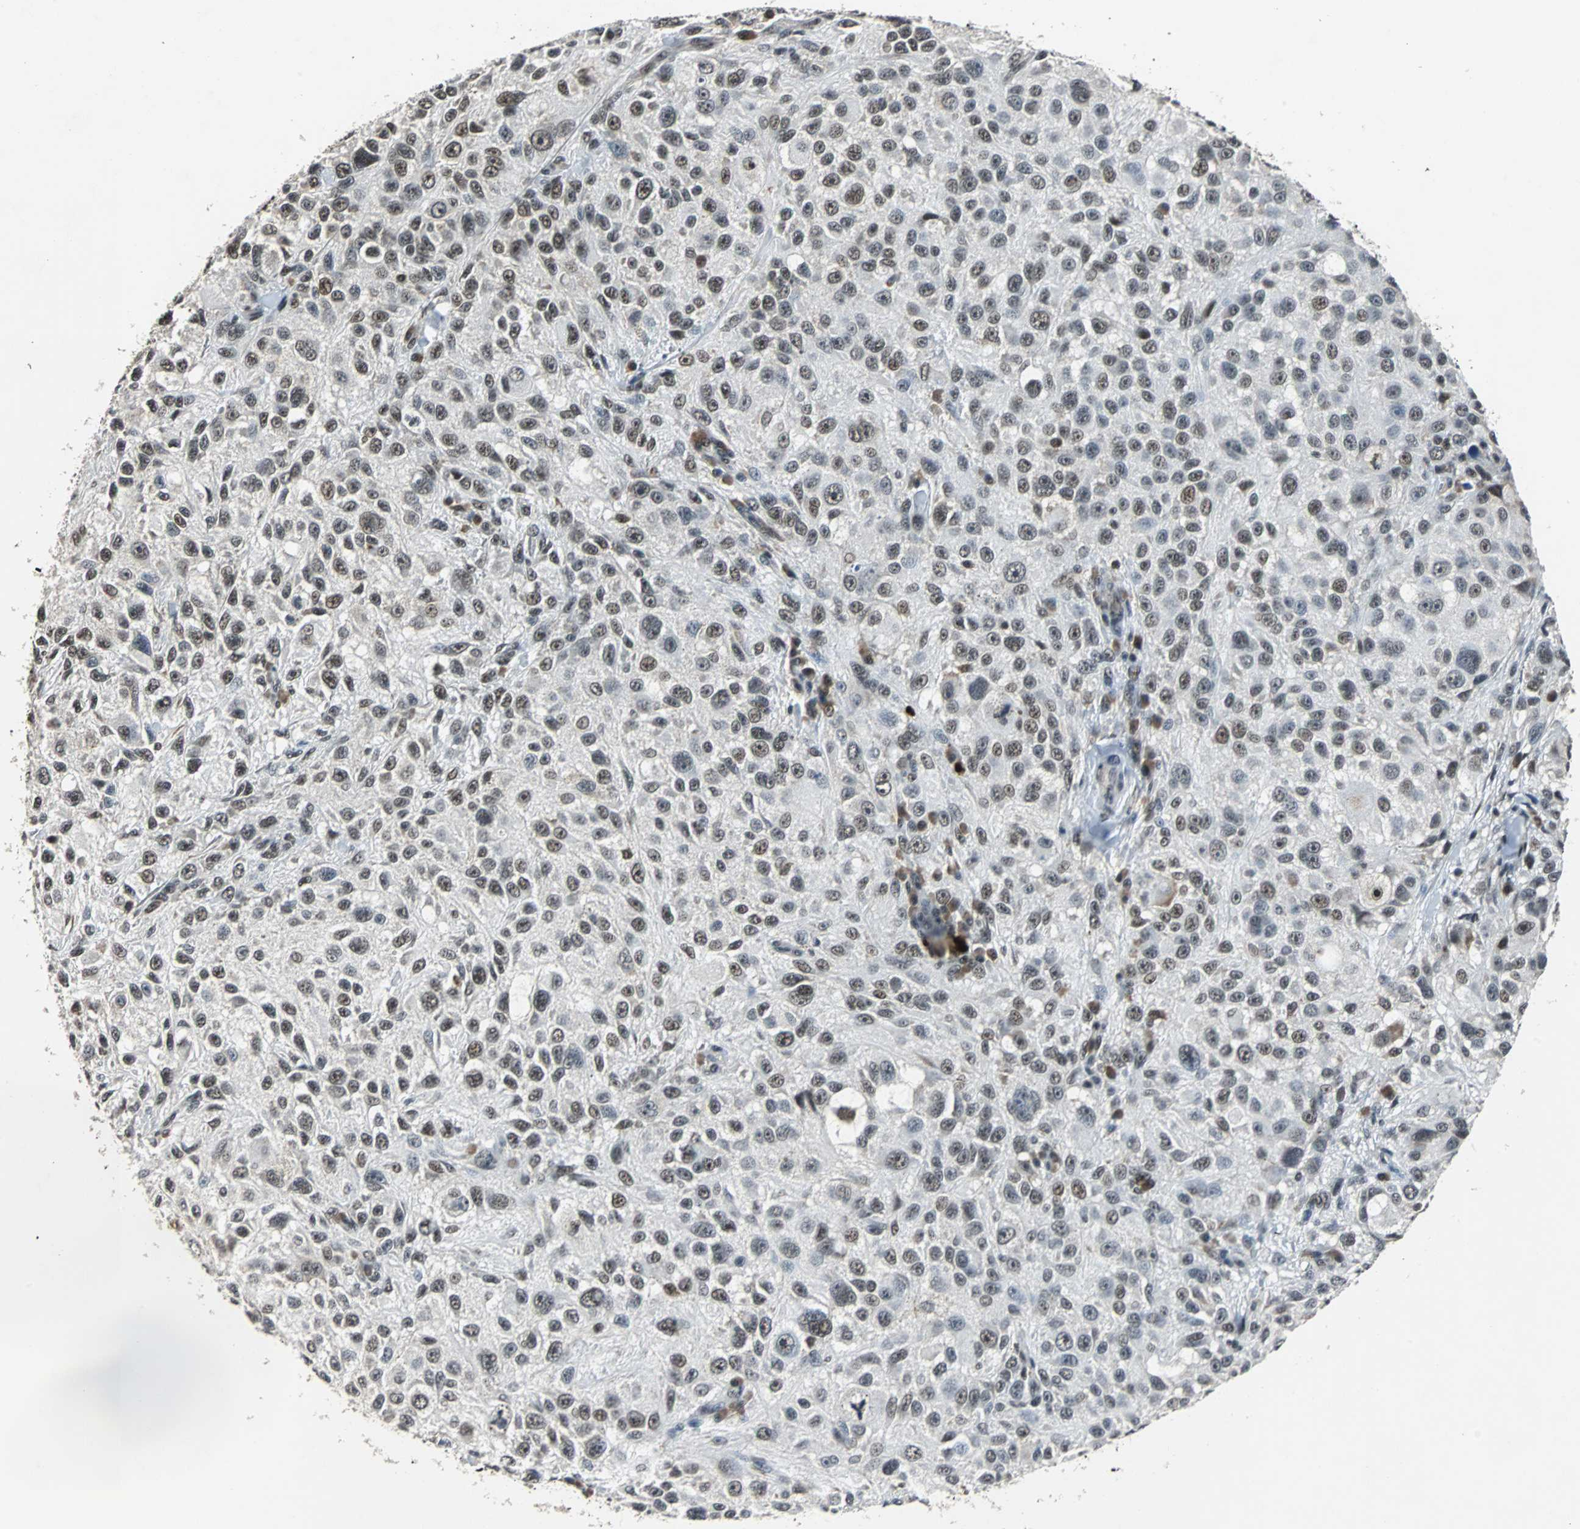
{"staining": {"intensity": "weak", "quantity": "25%-75%", "location": "nuclear"}, "tissue": "melanoma", "cell_type": "Tumor cells", "image_type": "cancer", "snomed": [{"axis": "morphology", "description": "Necrosis, NOS"}, {"axis": "morphology", "description": "Malignant melanoma, NOS"}, {"axis": "topography", "description": "Skin"}], "caption": "High-magnification brightfield microscopy of malignant melanoma stained with DAB (3,3'-diaminobenzidine) (brown) and counterstained with hematoxylin (blue). tumor cells exhibit weak nuclear positivity is appreciated in about25%-75% of cells.", "gene": "USP28", "patient": {"sex": "female", "age": 87}}